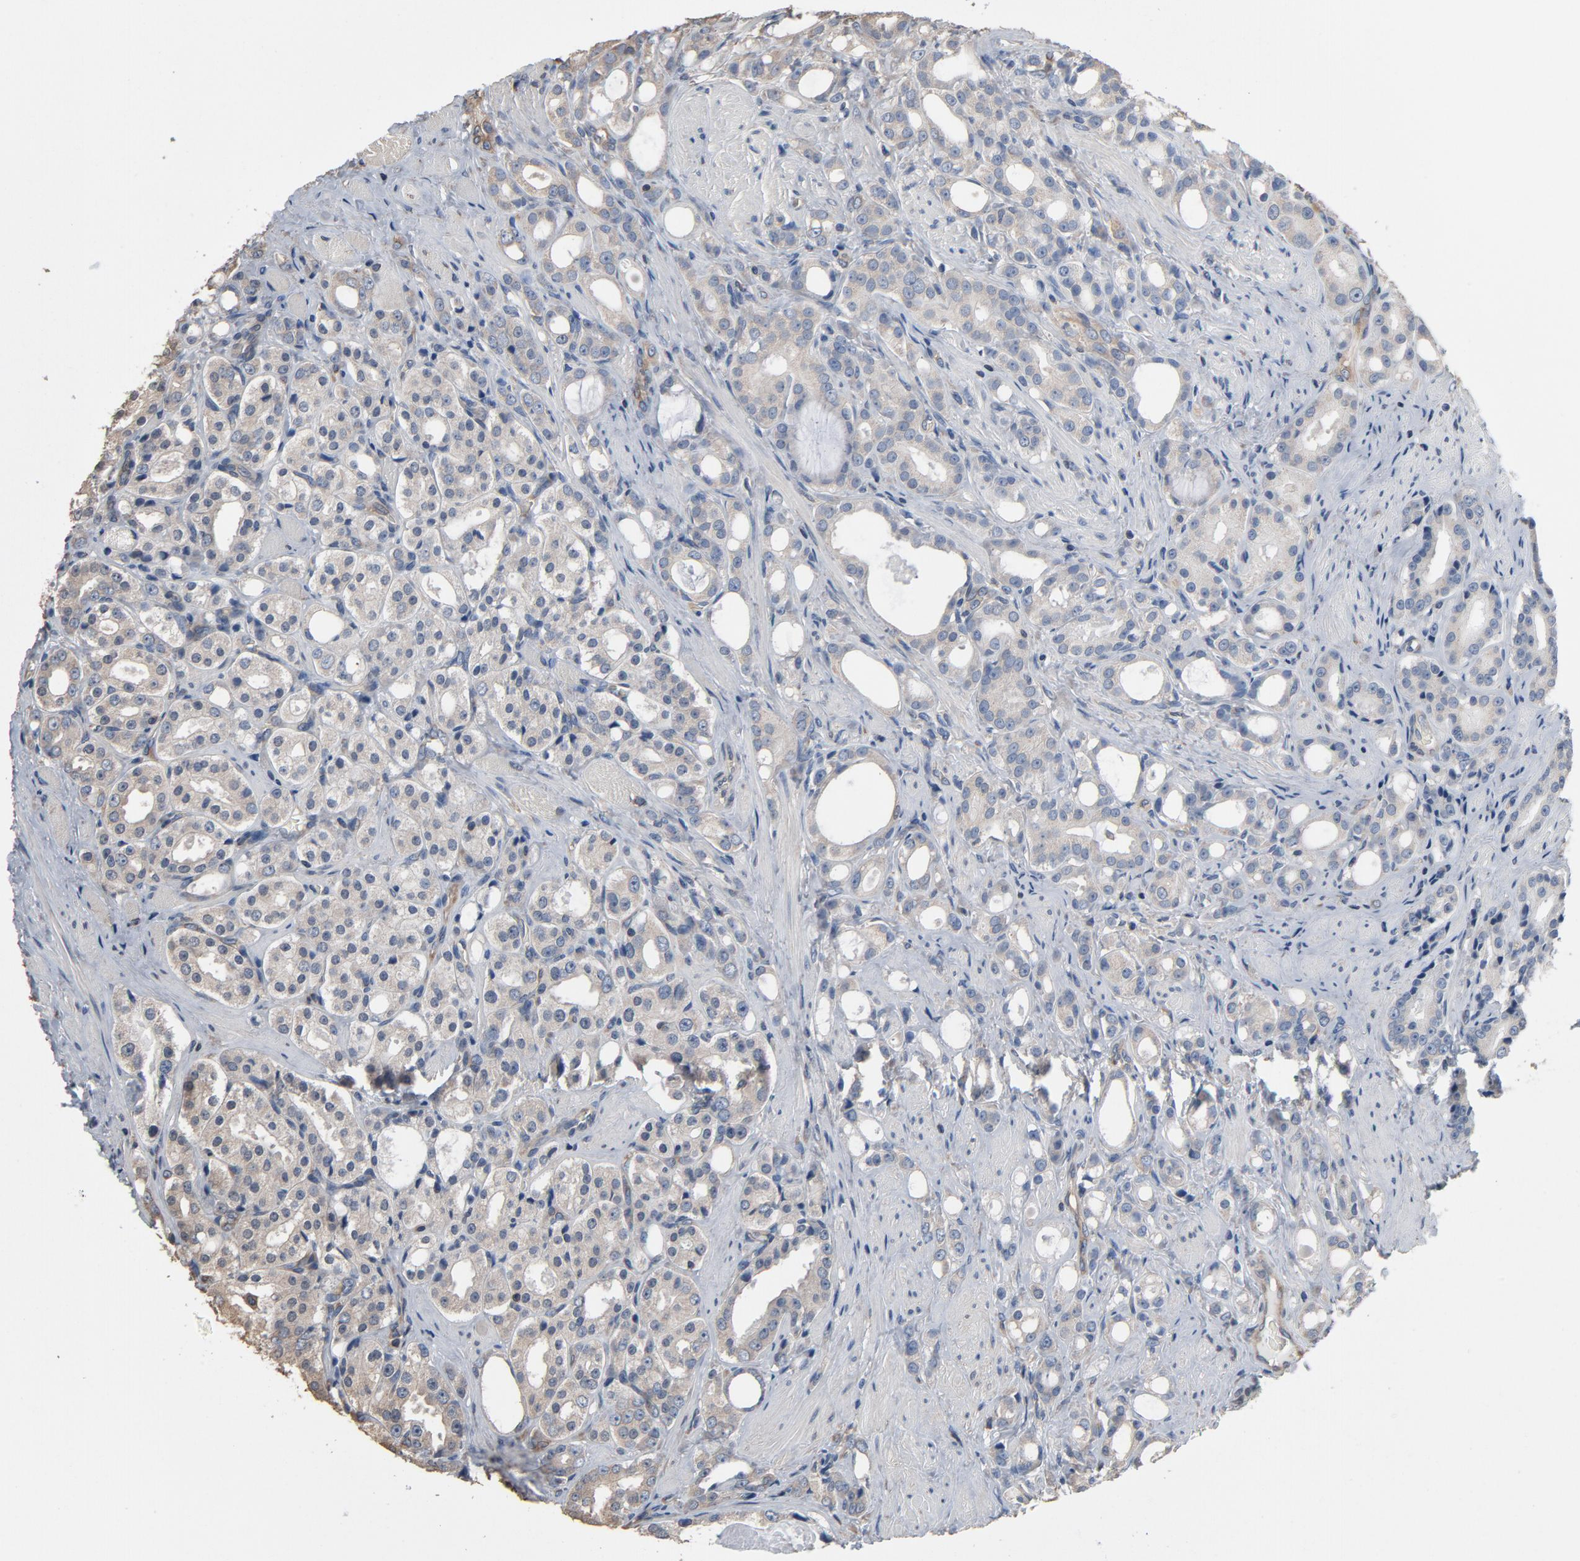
{"staining": {"intensity": "weak", "quantity": "<25%", "location": "cytoplasmic/membranous"}, "tissue": "prostate cancer", "cell_type": "Tumor cells", "image_type": "cancer", "snomed": [{"axis": "morphology", "description": "Adenocarcinoma, Medium grade"}, {"axis": "topography", "description": "Prostate"}], "caption": "High power microscopy histopathology image of an immunohistochemistry histopathology image of prostate adenocarcinoma (medium-grade), revealing no significant staining in tumor cells.", "gene": "SOX6", "patient": {"sex": "male", "age": 60}}